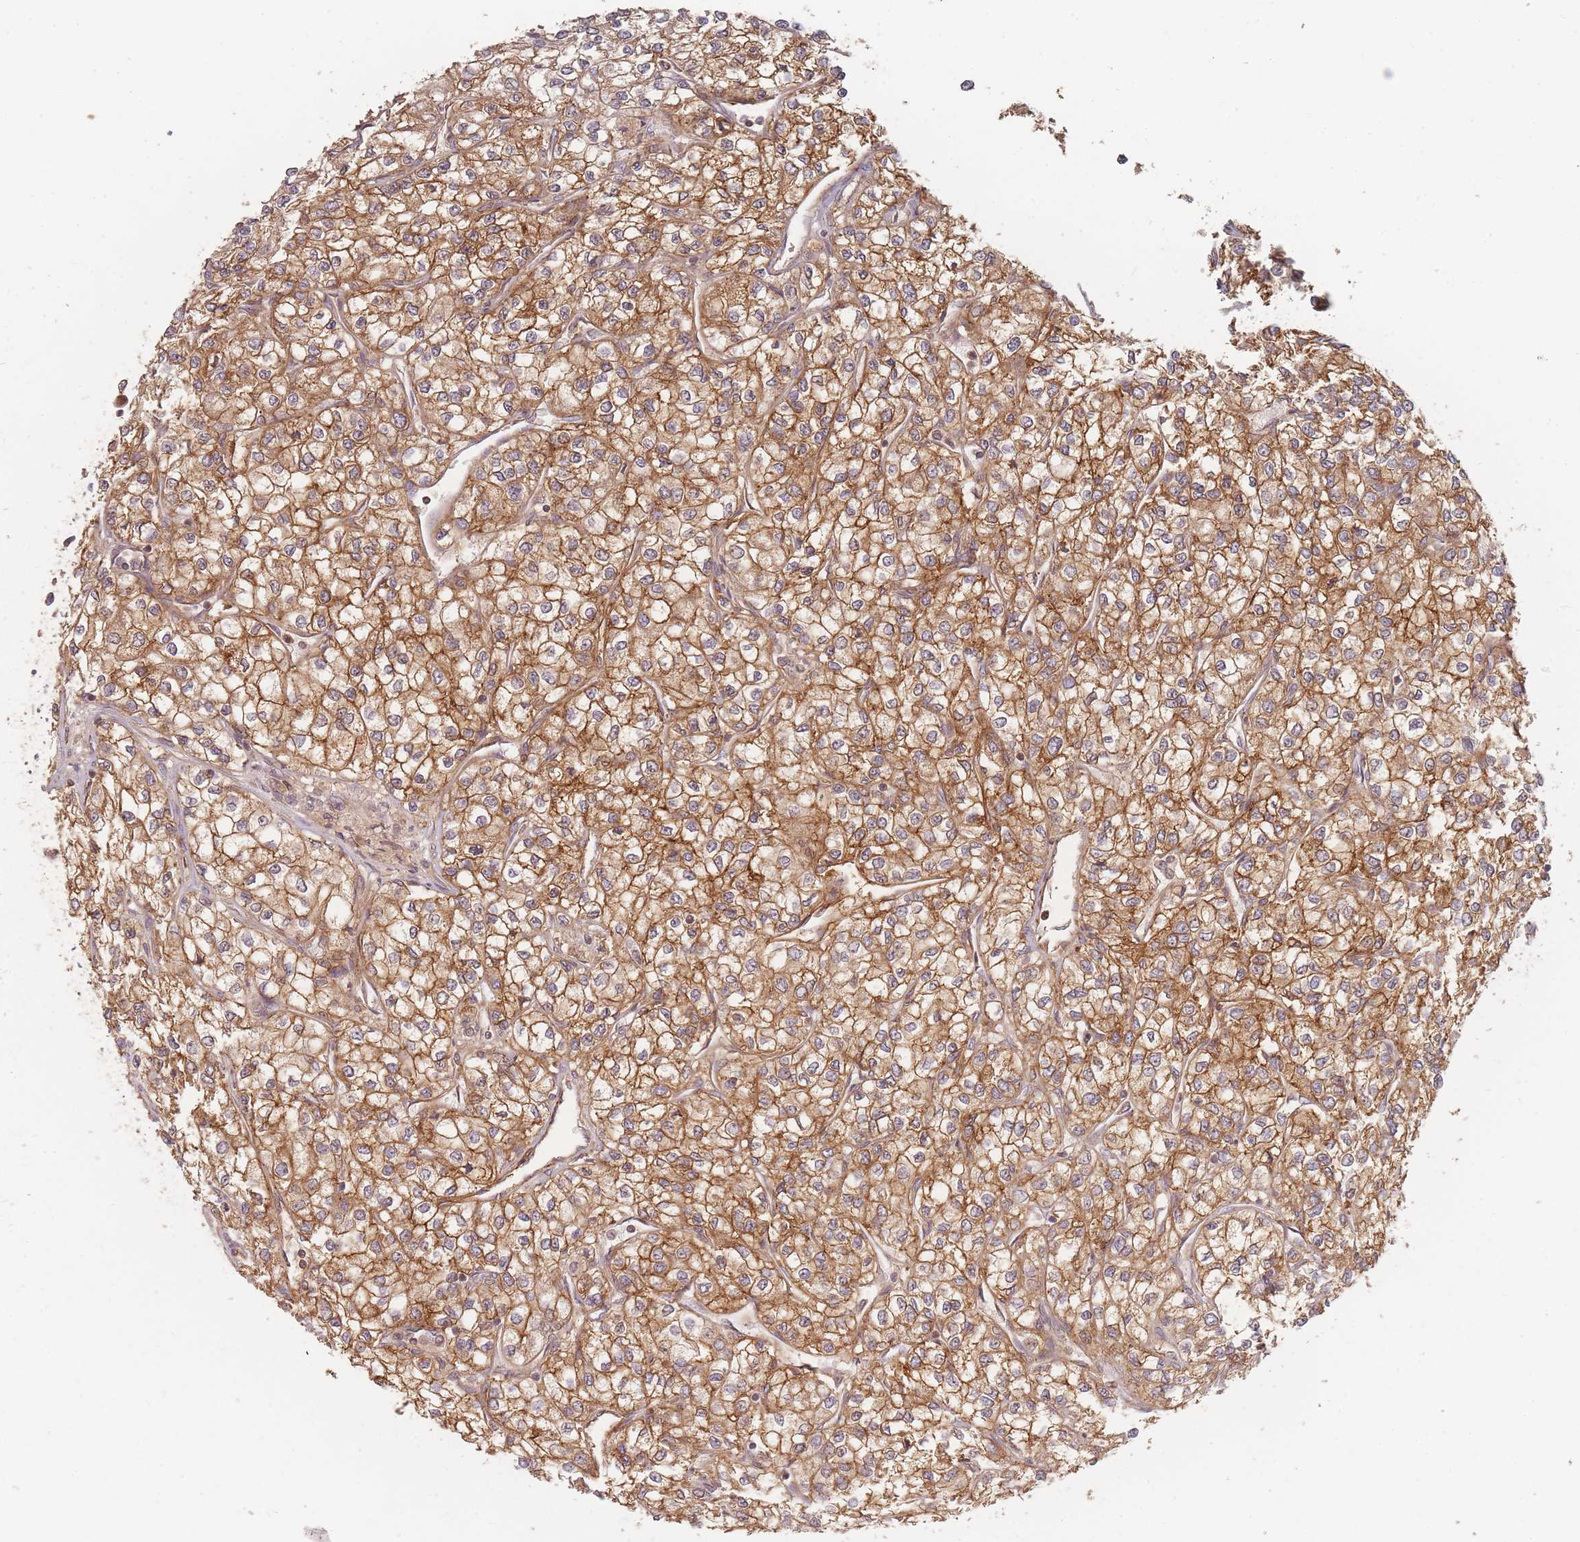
{"staining": {"intensity": "moderate", "quantity": ">75%", "location": "cytoplasmic/membranous"}, "tissue": "renal cancer", "cell_type": "Tumor cells", "image_type": "cancer", "snomed": [{"axis": "morphology", "description": "Adenocarcinoma, NOS"}, {"axis": "topography", "description": "Kidney"}], "caption": "High-power microscopy captured an IHC micrograph of renal adenocarcinoma, revealing moderate cytoplasmic/membranous staining in about >75% of tumor cells. Using DAB (3,3'-diaminobenzidine) (brown) and hematoxylin (blue) stains, captured at high magnification using brightfield microscopy.", "gene": "MRPS6", "patient": {"sex": "male", "age": 80}}